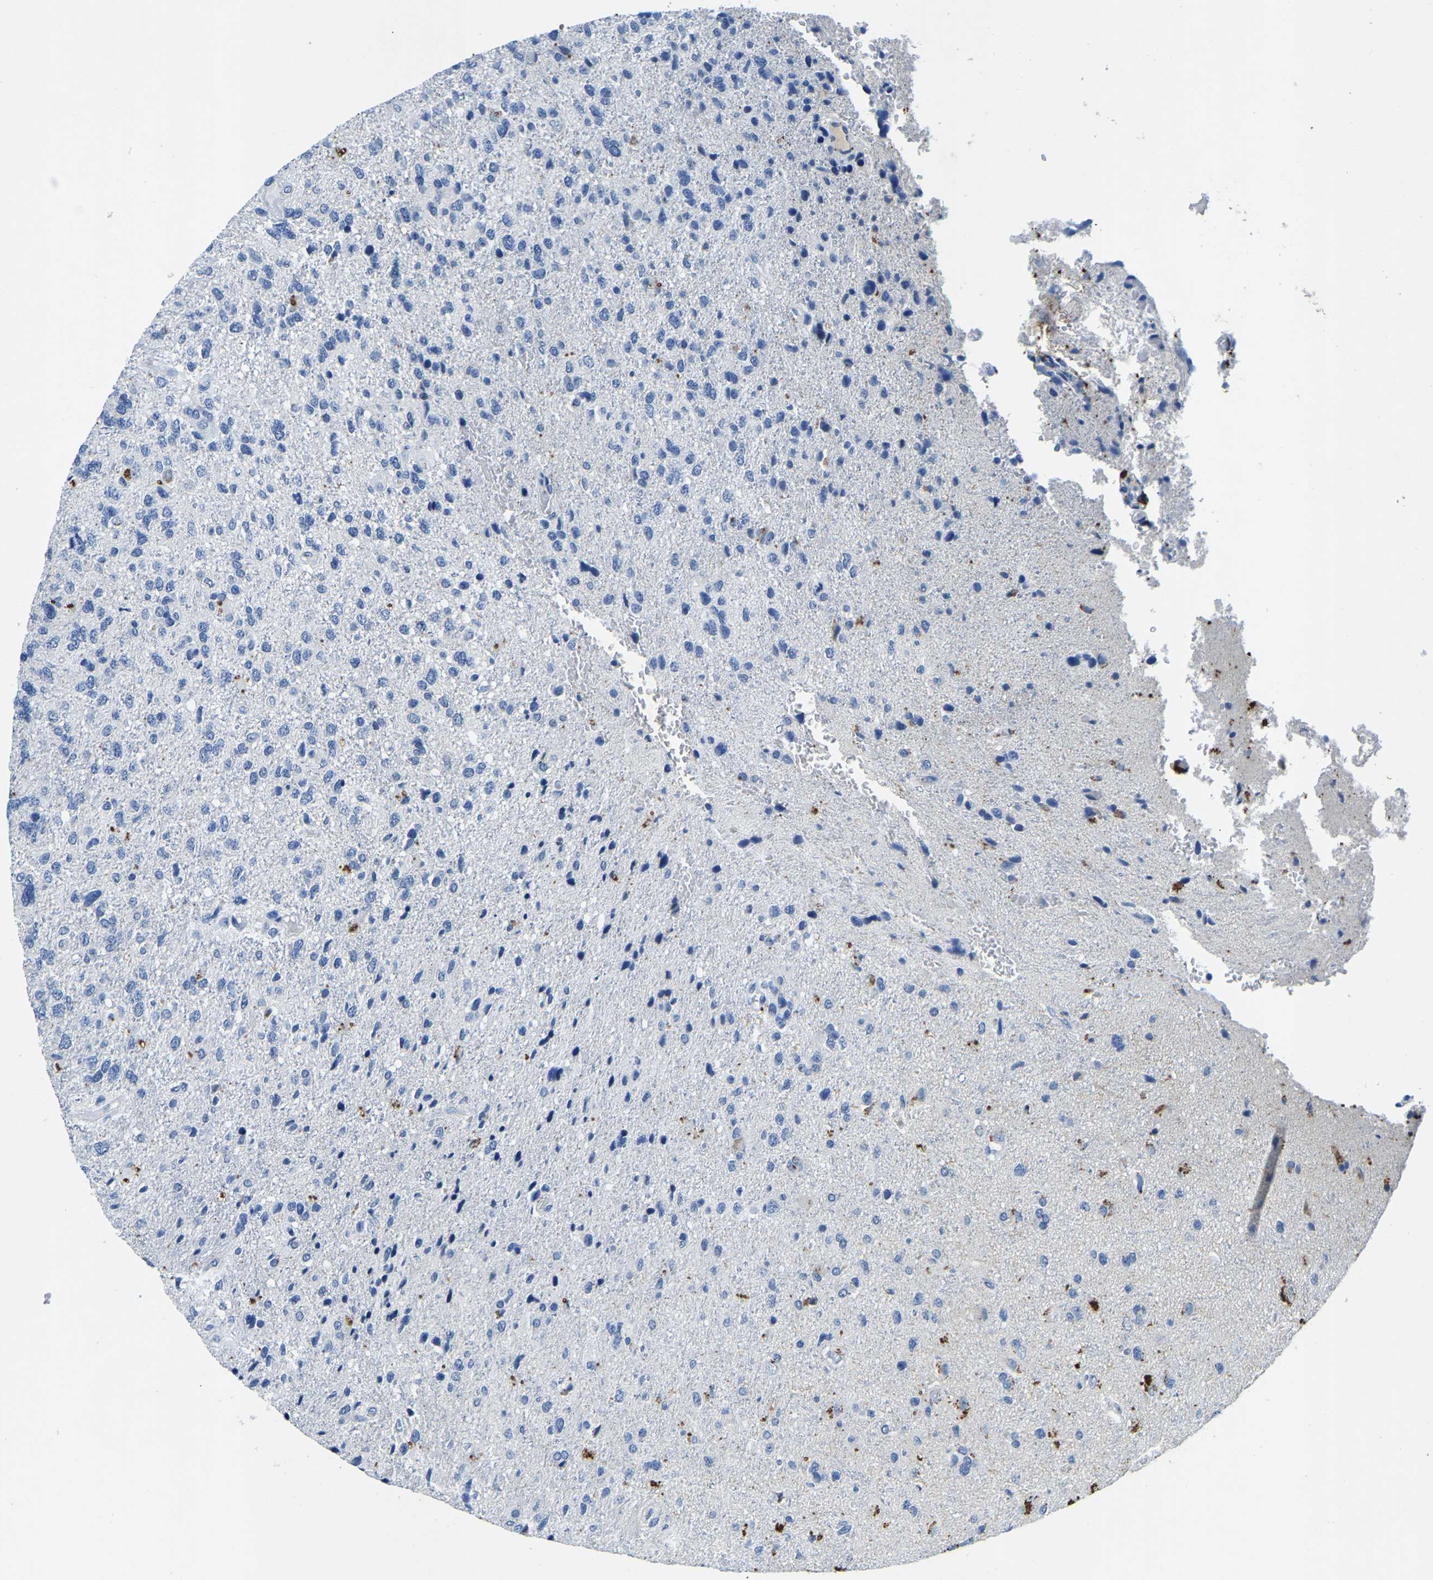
{"staining": {"intensity": "negative", "quantity": "none", "location": "none"}, "tissue": "glioma", "cell_type": "Tumor cells", "image_type": "cancer", "snomed": [{"axis": "morphology", "description": "Glioma, malignant, High grade"}, {"axis": "topography", "description": "Brain"}], "caption": "Tumor cells are negative for protein expression in human glioma. The staining was performed using DAB to visualize the protein expression in brown, while the nuclei were stained in blue with hematoxylin (Magnification: 20x).", "gene": "UBN2", "patient": {"sex": "female", "age": 58}}